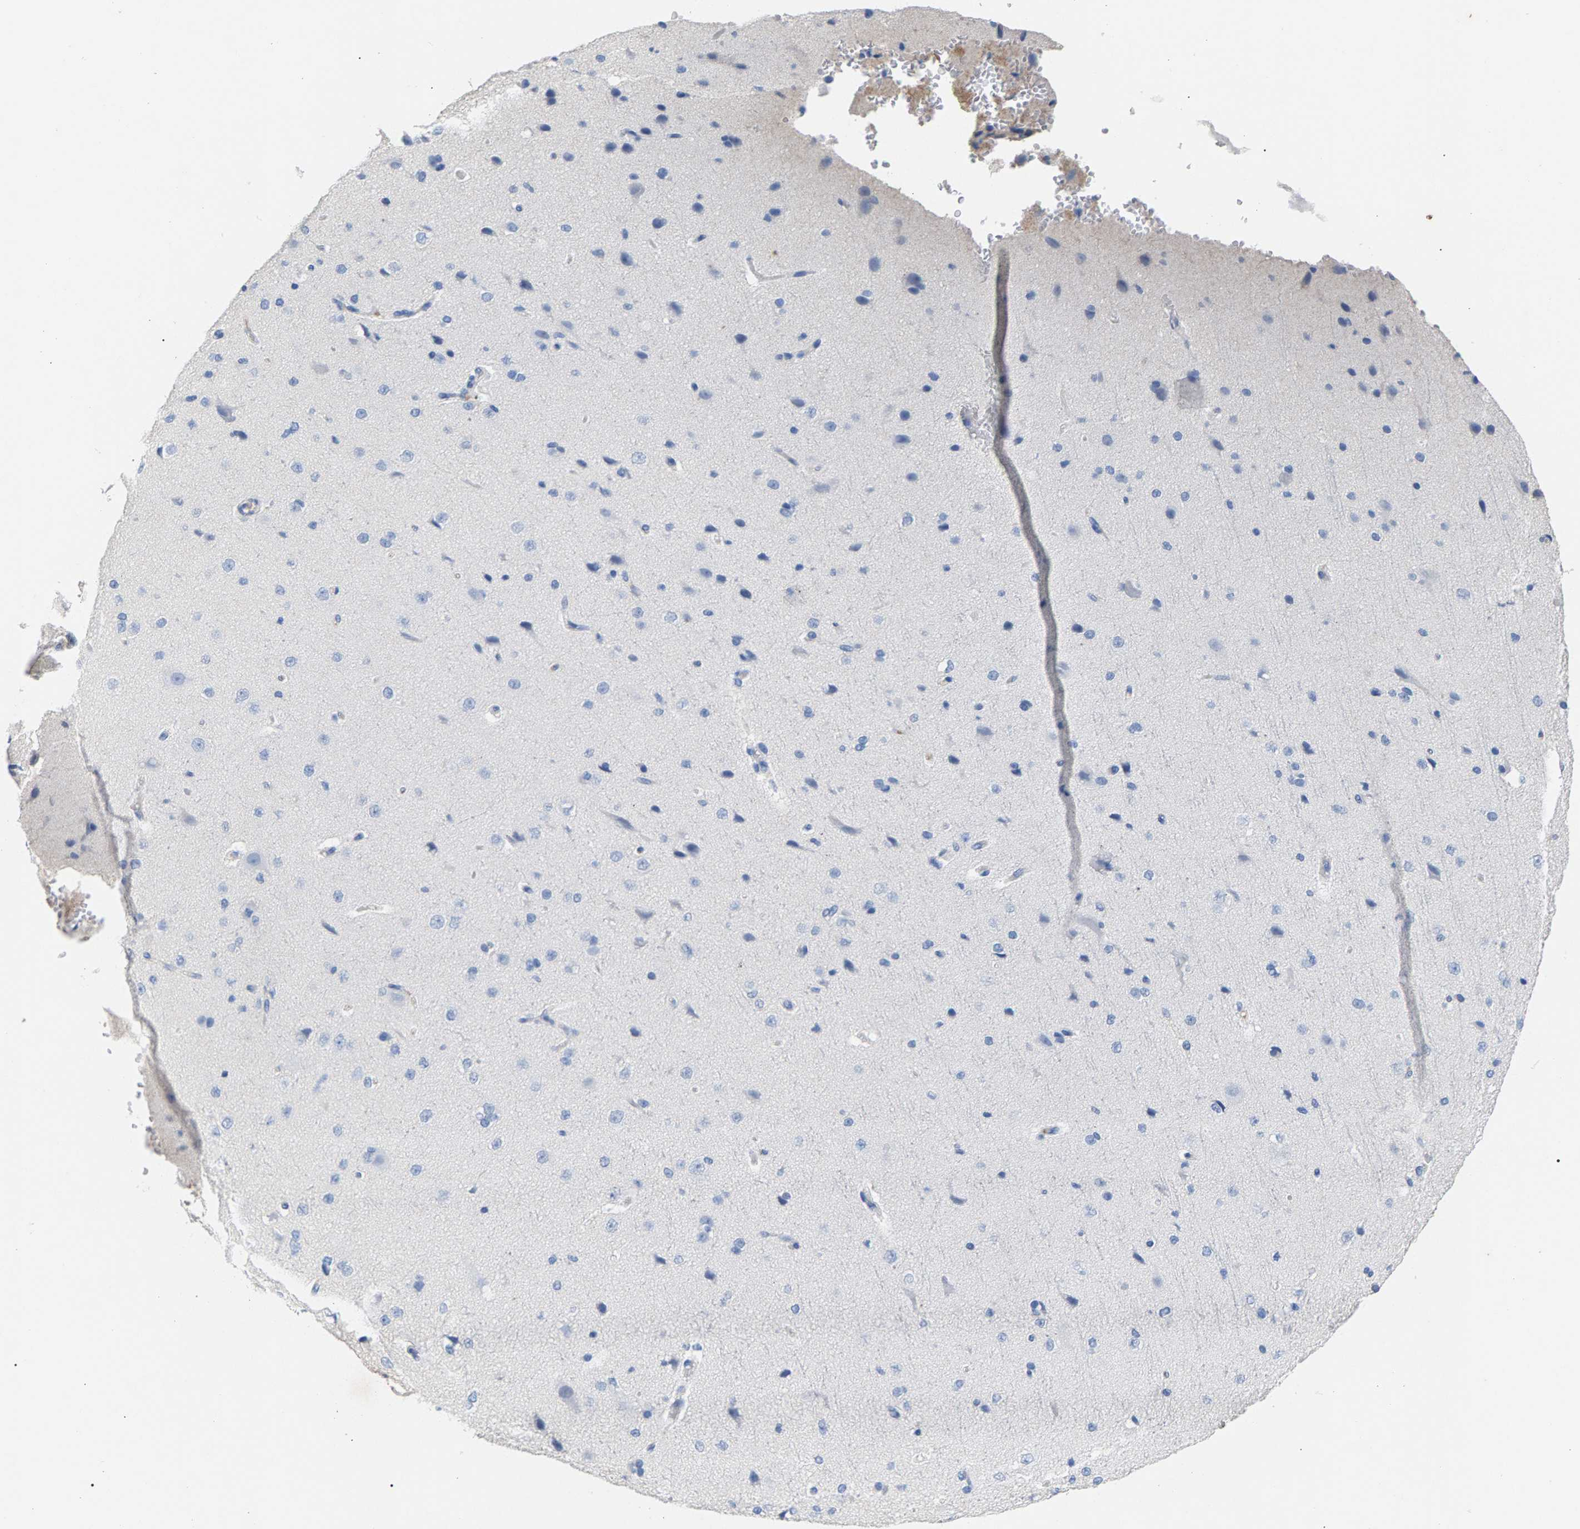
{"staining": {"intensity": "negative", "quantity": "none", "location": "none"}, "tissue": "cerebral cortex", "cell_type": "Endothelial cells", "image_type": "normal", "snomed": [{"axis": "morphology", "description": "Normal tissue, NOS"}, {"axis": "morphology", "description": "Developmental malformation"}, {"axis": "topography", "description": "Cerebral cortex"}], "caption": "Immunohistochemical staining of normal human cerebral cortex shows no significant staining in endothelial cells.", "gene": "APOH", "patient": {"sex": "female", "age": 30}}